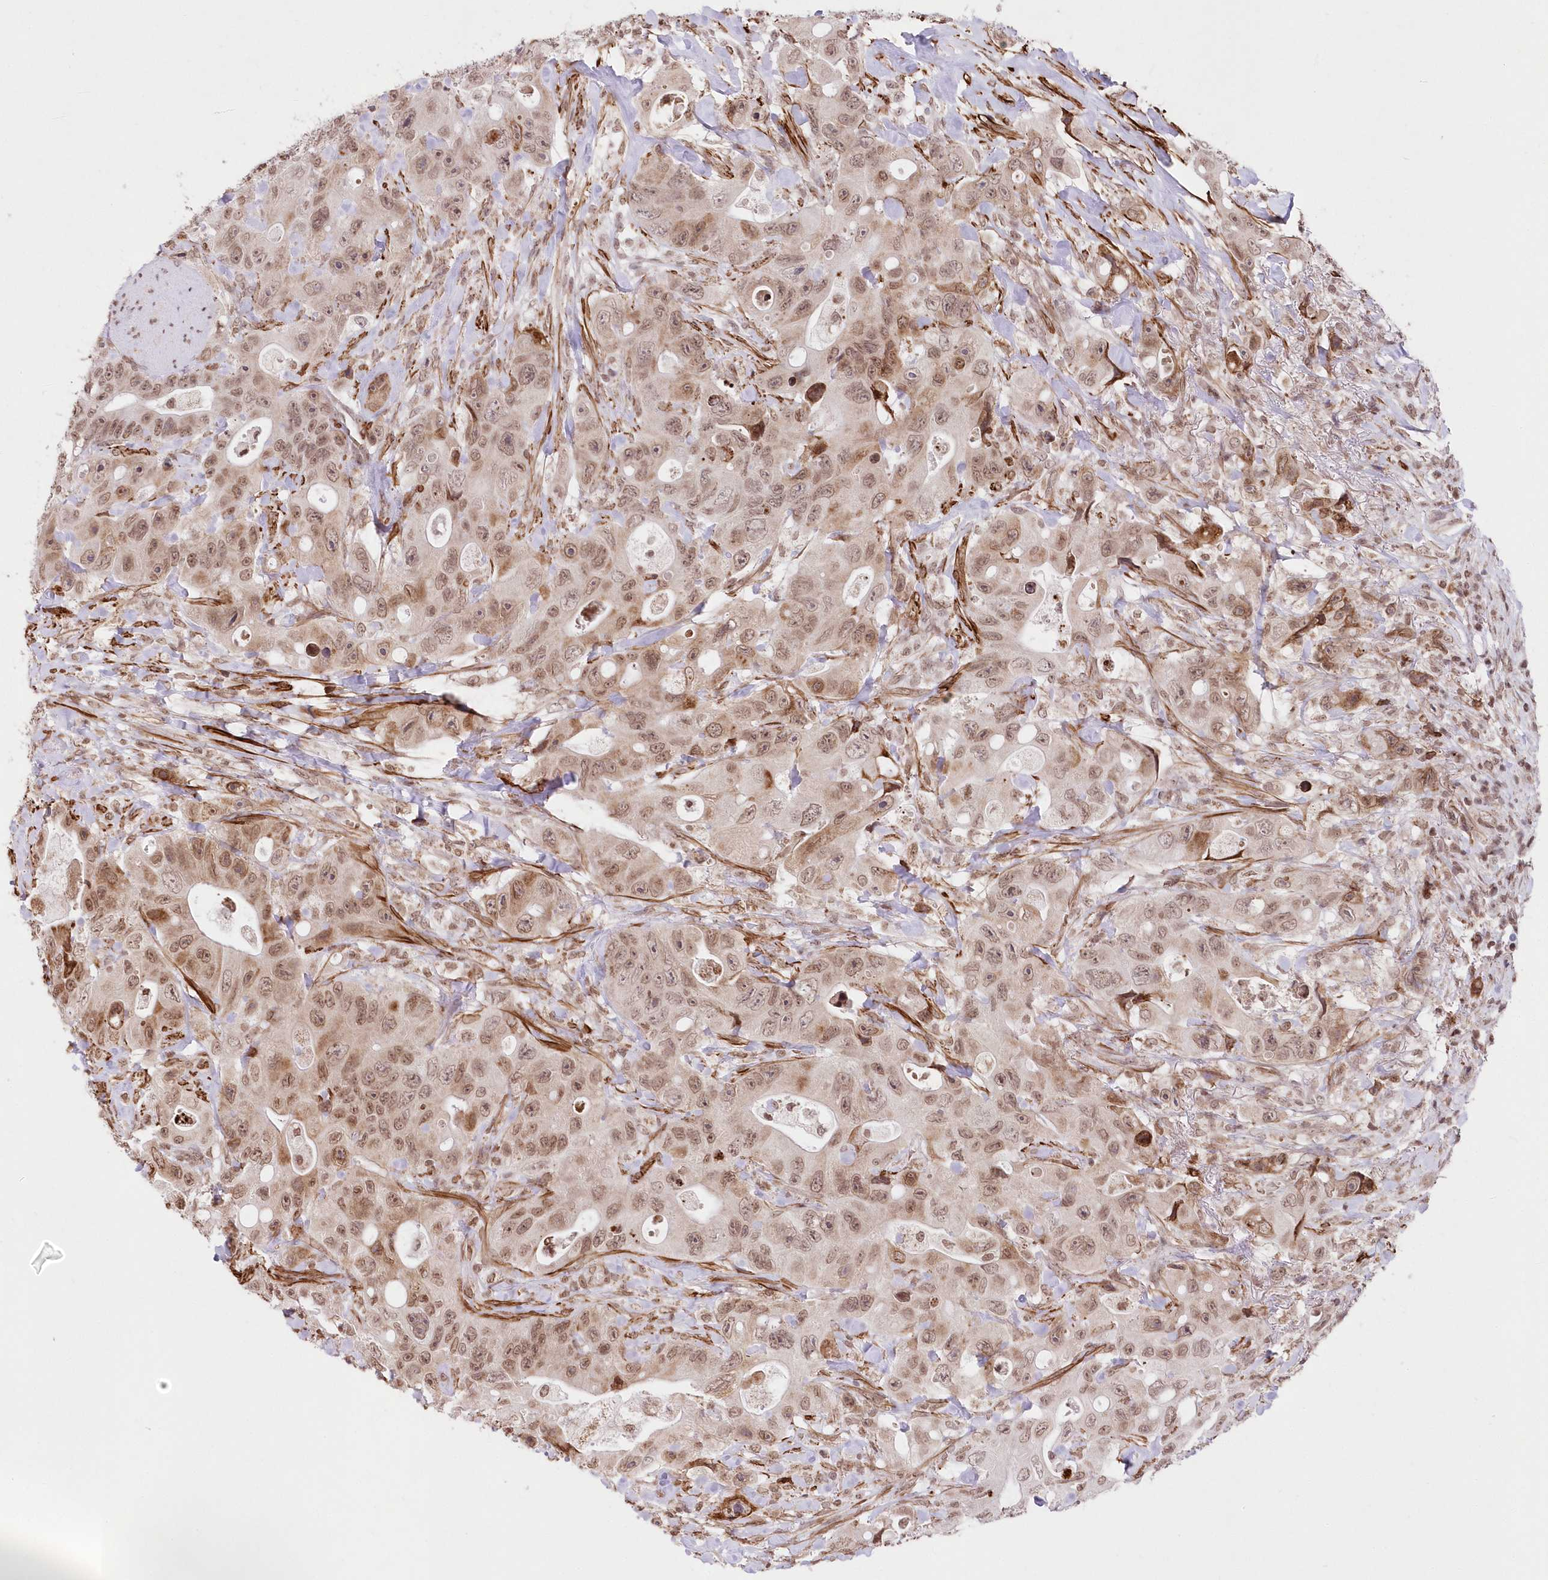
{"staining": {"intensity": "moderate", "quantity": "25%-75%", "location": "cytoplasmic/membranous,nuclear"}, "tissue": "colorectal cancer", "cell_type": "Tumor cells", "image_type": "cancer", "snomed": [{"axis": "morphology", "description": "Adenocarcinoma, NOS"}, {"axis": "topography", "description": "Colon"}], "caption": "Colorectal cancer was stained to show a protein in brown. There is medium levels of moderate cytoplasmic/membranous and nuclear positivity in approximately 25%-75% of tumor cells.", "gene": "RBM27", "patient": {"sex": "female", "age": 46}}